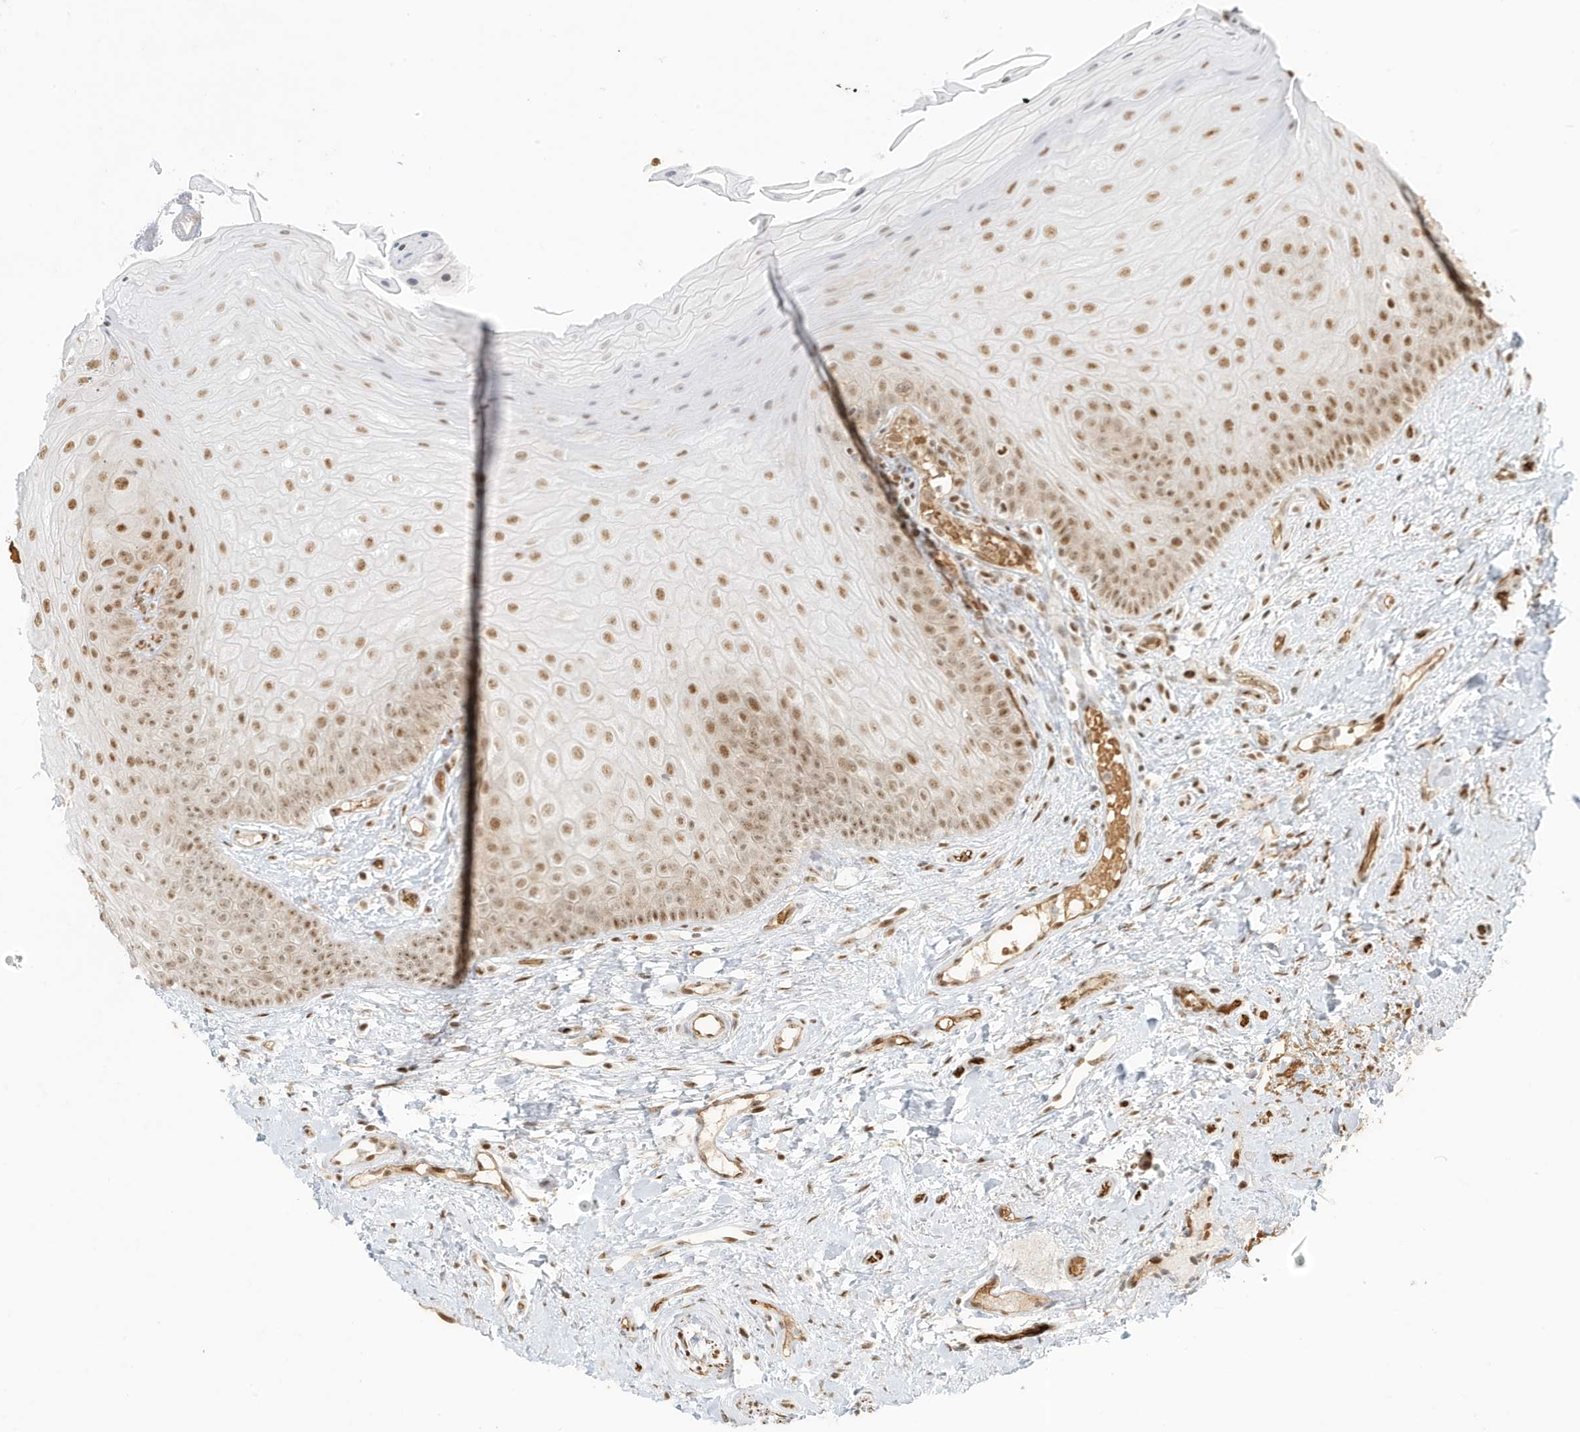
{"staining": {"intensity": "moderate", "quantity": ">75%", "location": "nuclear"}, "tissue": "oral mucosa", "cell_type": "Squamous epithelial cells", "image_type": "normal", "snomed": [{"axis": "morphology", "description": "Normal tissue, NOS"}, {"axis": "topography", "description": "Oral tissue"}], "caption": "Brown immunohistochemical staining in normal human oral mucosa reveals moderate nuclear expression in about >75% of squamous epithelial cells. Nuclei are stained in blue.", "gene": "CKS1B", "patient": {"sex": "female", "age": 68}}